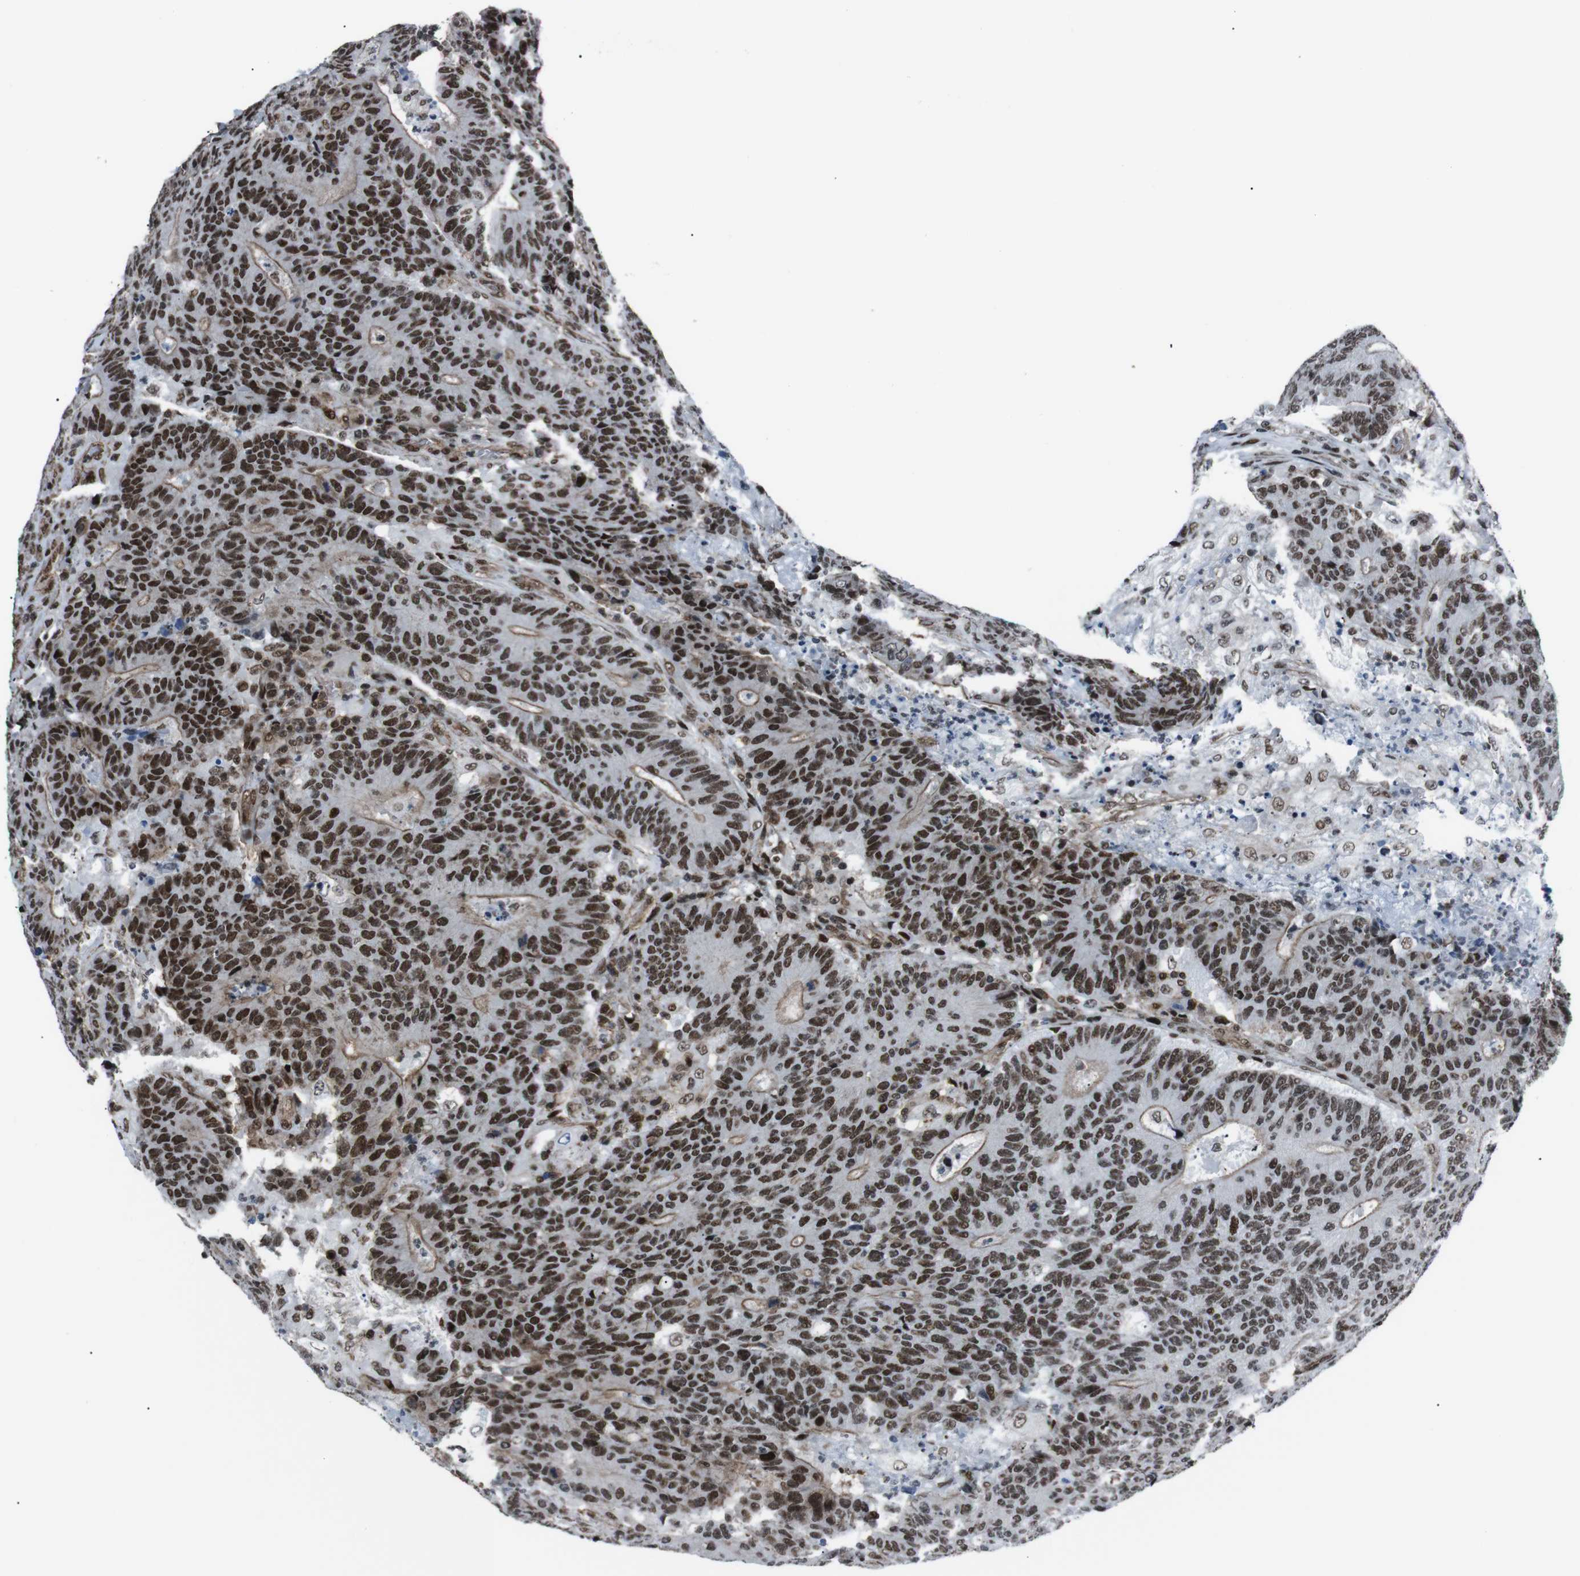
{"staining": {"intensity": "strong", "quantity": ">75%", "location": "cytoplasmic/membranous,nuclear"}, "tissue": "colorectal cancer", "cell_type": "Tumor cells", "image_type": "cancer", "snomed": [{"axis": "morphology", "description": "Normal tissue, NOS"}, {"axis": "morphology", "description": "Adenocarcinoma, NOS"}, {"axis": "topography", "description": "Colon"}], "caption": "Protein staining of colorectal cancer (adenocarcinoma) tissue reveals strong cytoplasmic/membranous and nuclear expression in about >75% of tumor cells.", "gene": "HNRNPU", "patient": {"sex": "female", "age": 75}}